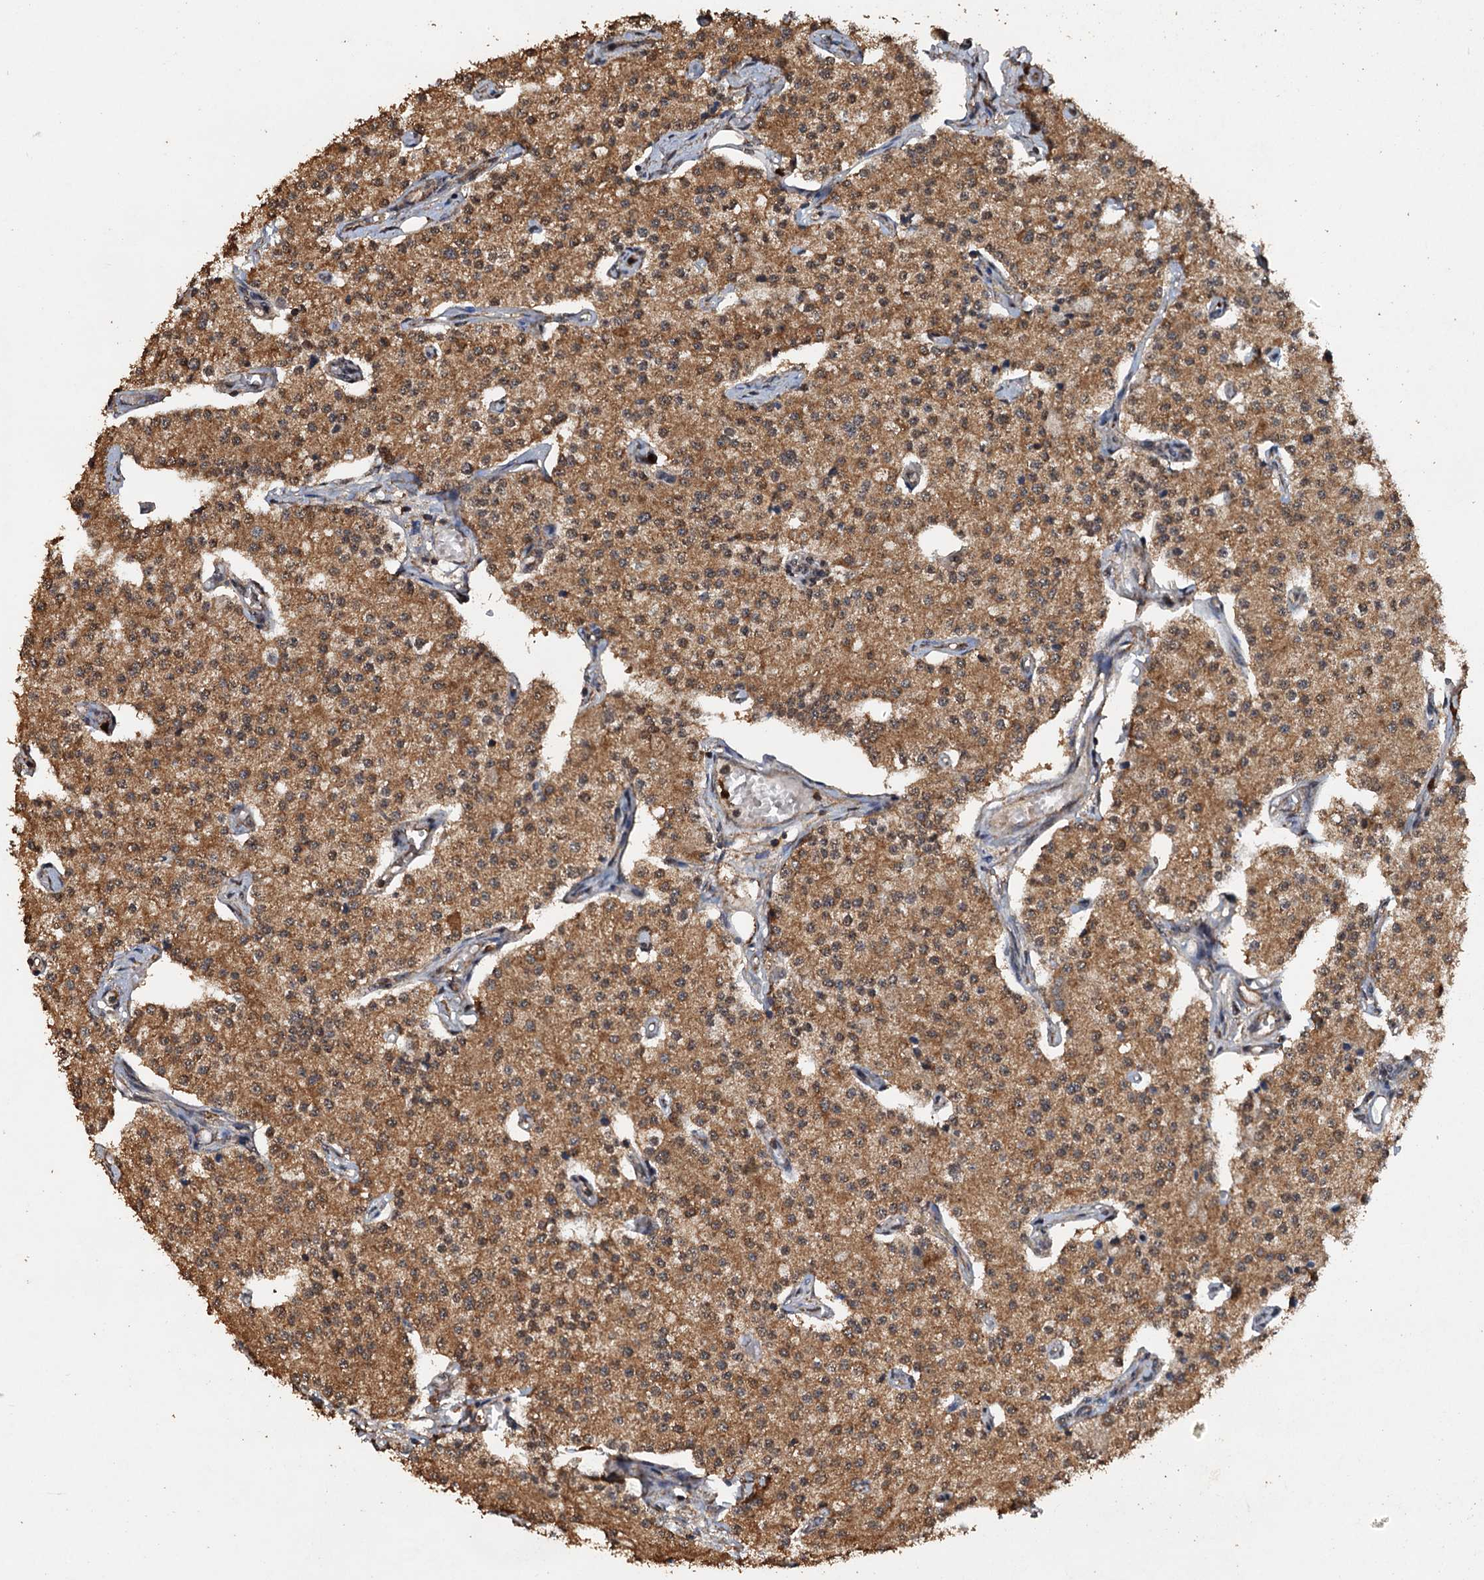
{"staining": {"intensity": "moderate", "quantity": ">75%", "location": "cytoplasmic/membranous,nuclear"}, "tissue": "carcinoid", "cell_type": "Tumor cells", "image_type": "cancer", "snomed": [{"axis": "morphology", "description": "Carcinoid, malignant, NOS"}, {"axis": "topography", "description": "Colon"}], "caption": "Immunohistochemistry photomicrograph of neoplastic tissue: carcinoid (malignant) stained using immunohistochemistry (IHC) demonstrates medium levels of moderate protein expression localized specifically in the cytoplasmic/membranous and nuclear of tumor cells, appearing as a cytoplasmic/membranous and nuclear brown color.", "gene": "PSMD9", "patient": {"sex": "female", "age": 52}}